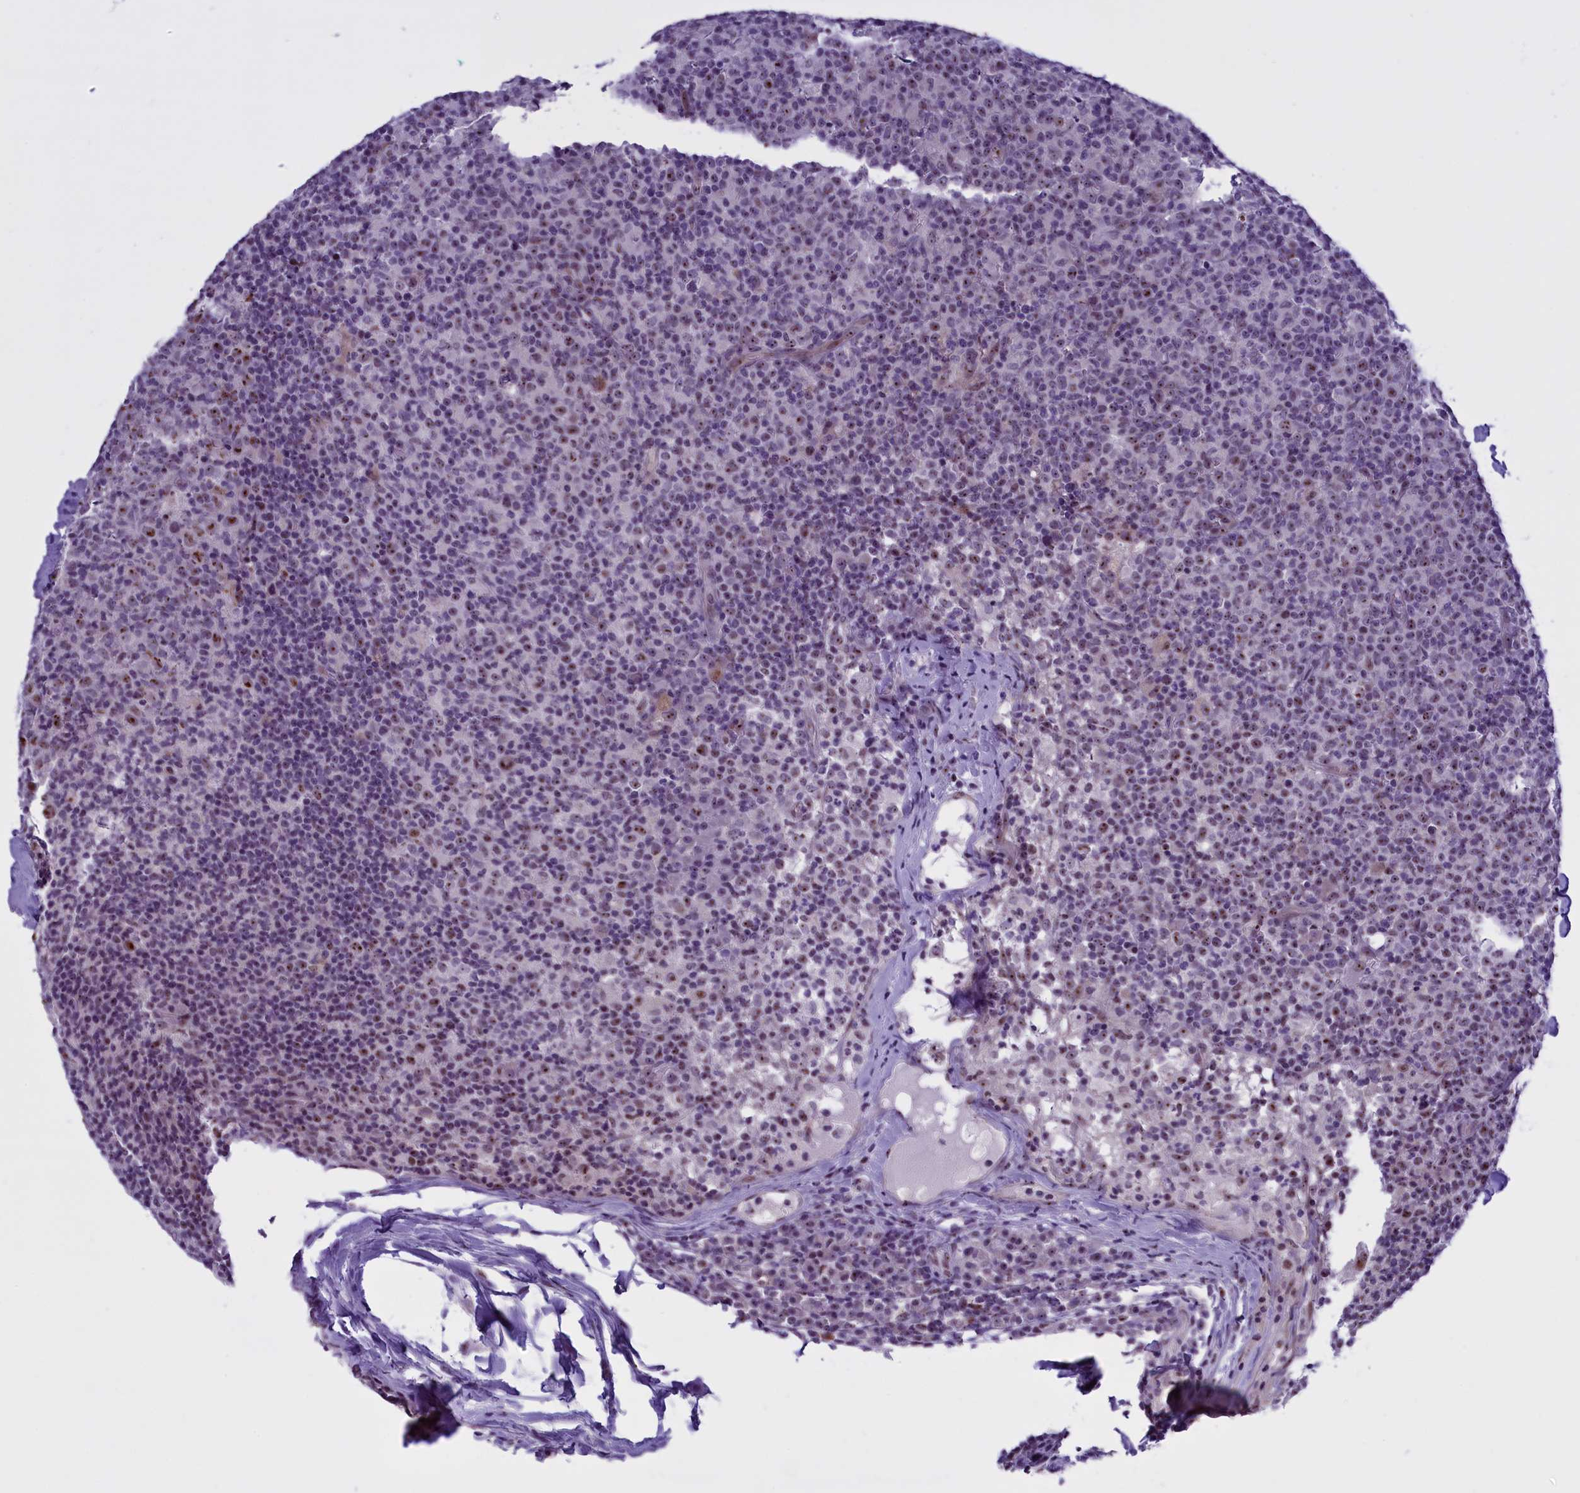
{"staining": {"intensity": "moderate", "quantity": "<25%", "location": "nuclear"}, "tissue": "lymph node", "cell_type": "Germinal center cells", "image_type": "normal", "snomed": [{"axis": "morphology", "description": "Normal tissue, NOS"}, {"axis": "morphology", "description": "Inflammation, NOS"}, {"axis": "topography", "description": "Lymph node"}], "caption": "A low amount of moderate nuclear staining is identified in about <25% of germinal center cells in normal lymph node.", "gene": "TBL3", "patient": {"sex": "male", "age": 55}}